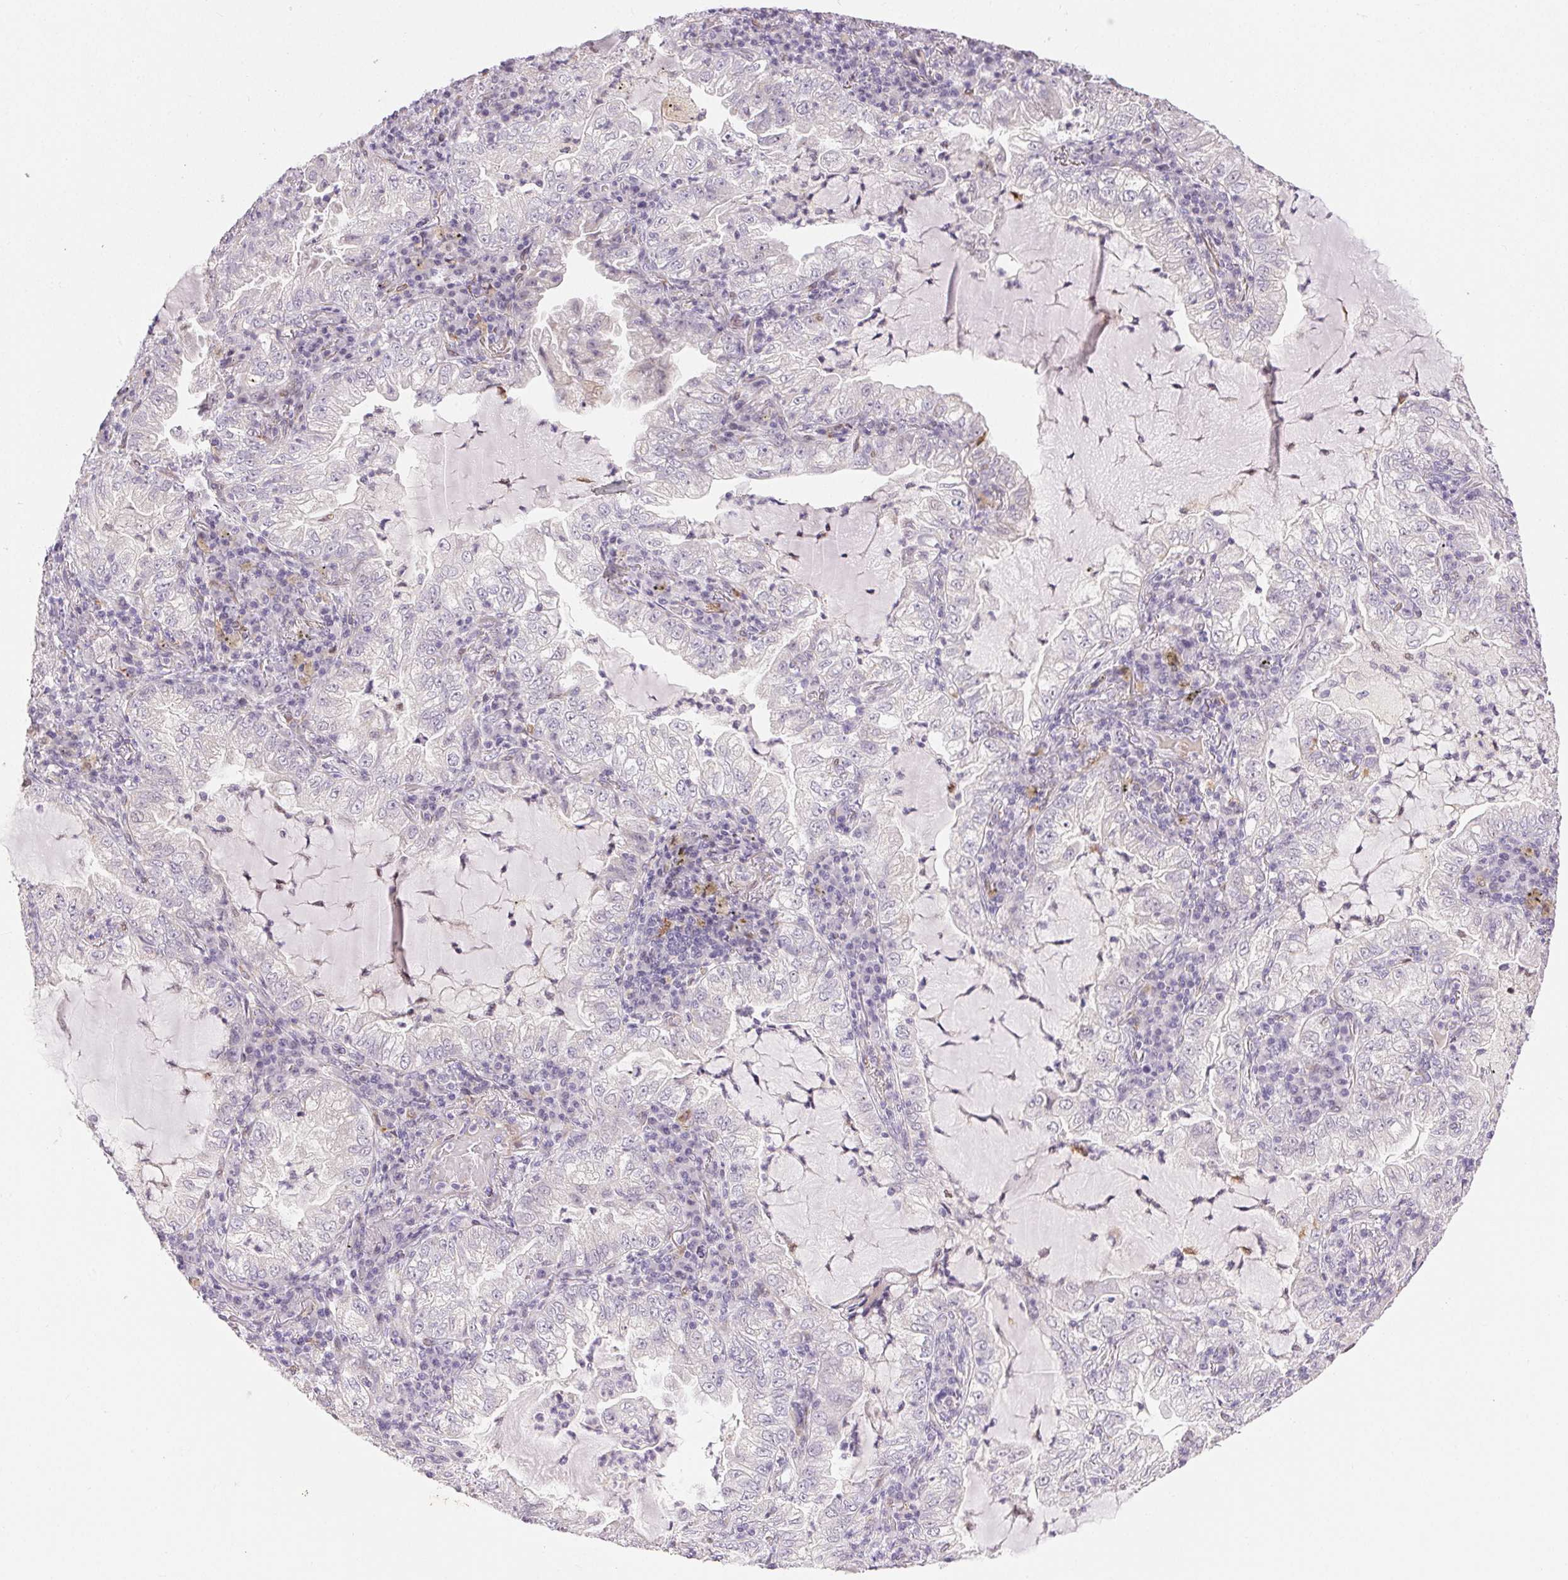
{"staining": {"intensity": "negative", "quantity": "none", "location": "none"}, "tissue": "lung cancer", "cell_type": "Tumor cells", "image_type": "cancer", "snomed": [{"axis": "morphology", "description": "Adenocarcinoma, NOS"}, {"axis": "topography", "description": "Lung"}], "caption": "DAB (3,3'-diaminobenzidine) immunohistochemical staining of adenocarcinoma (lung) reveals no significant positivity in tumor cells. (Stains: DAB (3,3'-diaminobenzidine) immunohistochemistry with hematoxylin counter stain, Microscopy: brightfield microscopy at high magnification).", "gene": "RPGRIP1", "patient": {"sex": "female", "age": 73}}